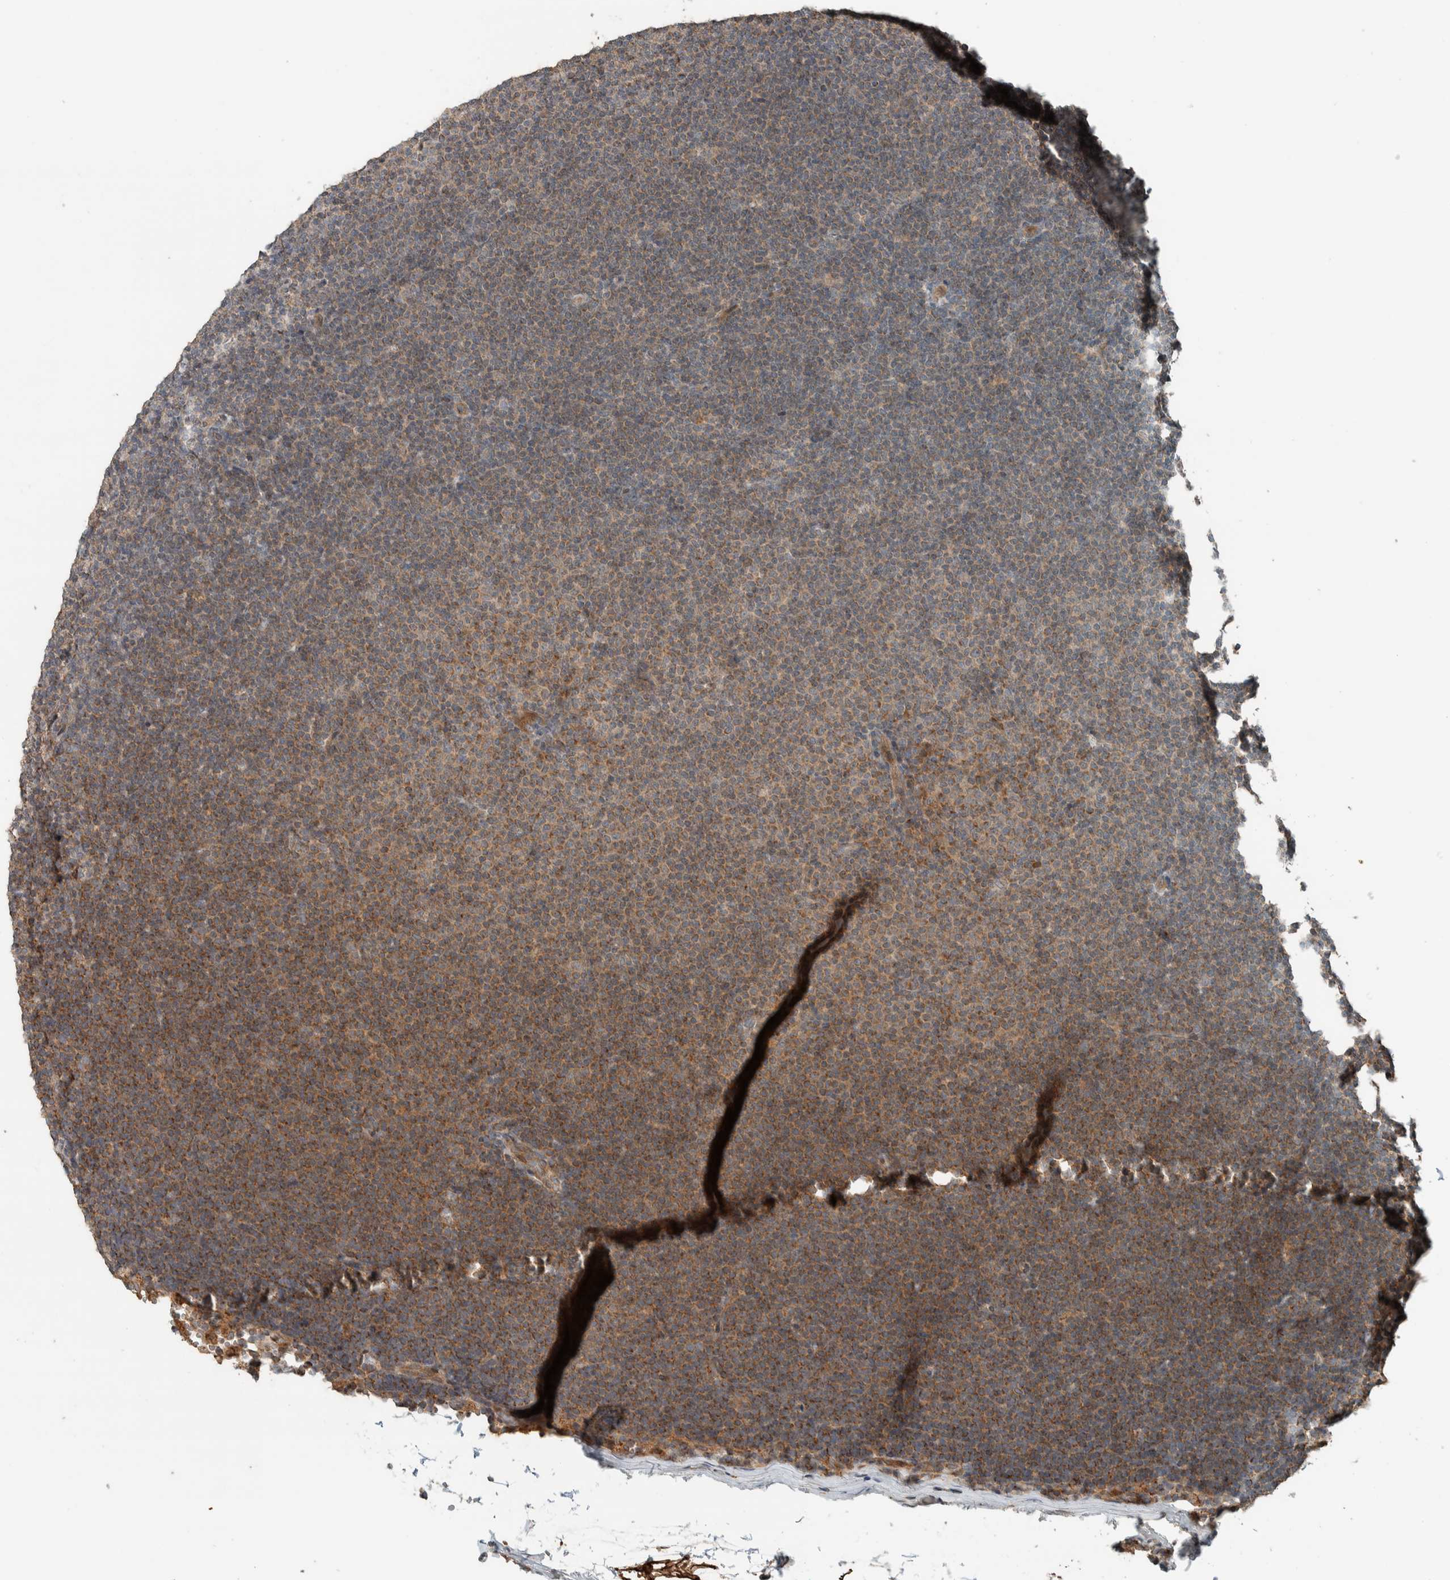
{"staining": {"intensity": "weak", "quantity": ">75%", "location": "cytoplasmic/membranous"}, "tissue": "lymphoma", "cell_type": "Tumor cells", "image_type": "cancer", "snomed": [{"axis": "morphology", "description": "Malignant lymphoma, non-Hodgkin's type, Low grade"}, {"axis": "topography", "description": "Lymph node"}], "caption": "Lymphoma stained with immunohistochemistry (IHC) displays weak cytoplasmic/membranous expression in about >75% of tumor cells. (Stains: DAB in brown, nuclei in blue, Microscopy: brightfield microscopy at high magnification).", "gene": "NBR1", "patient": {"sex": "female", "age": 53}}